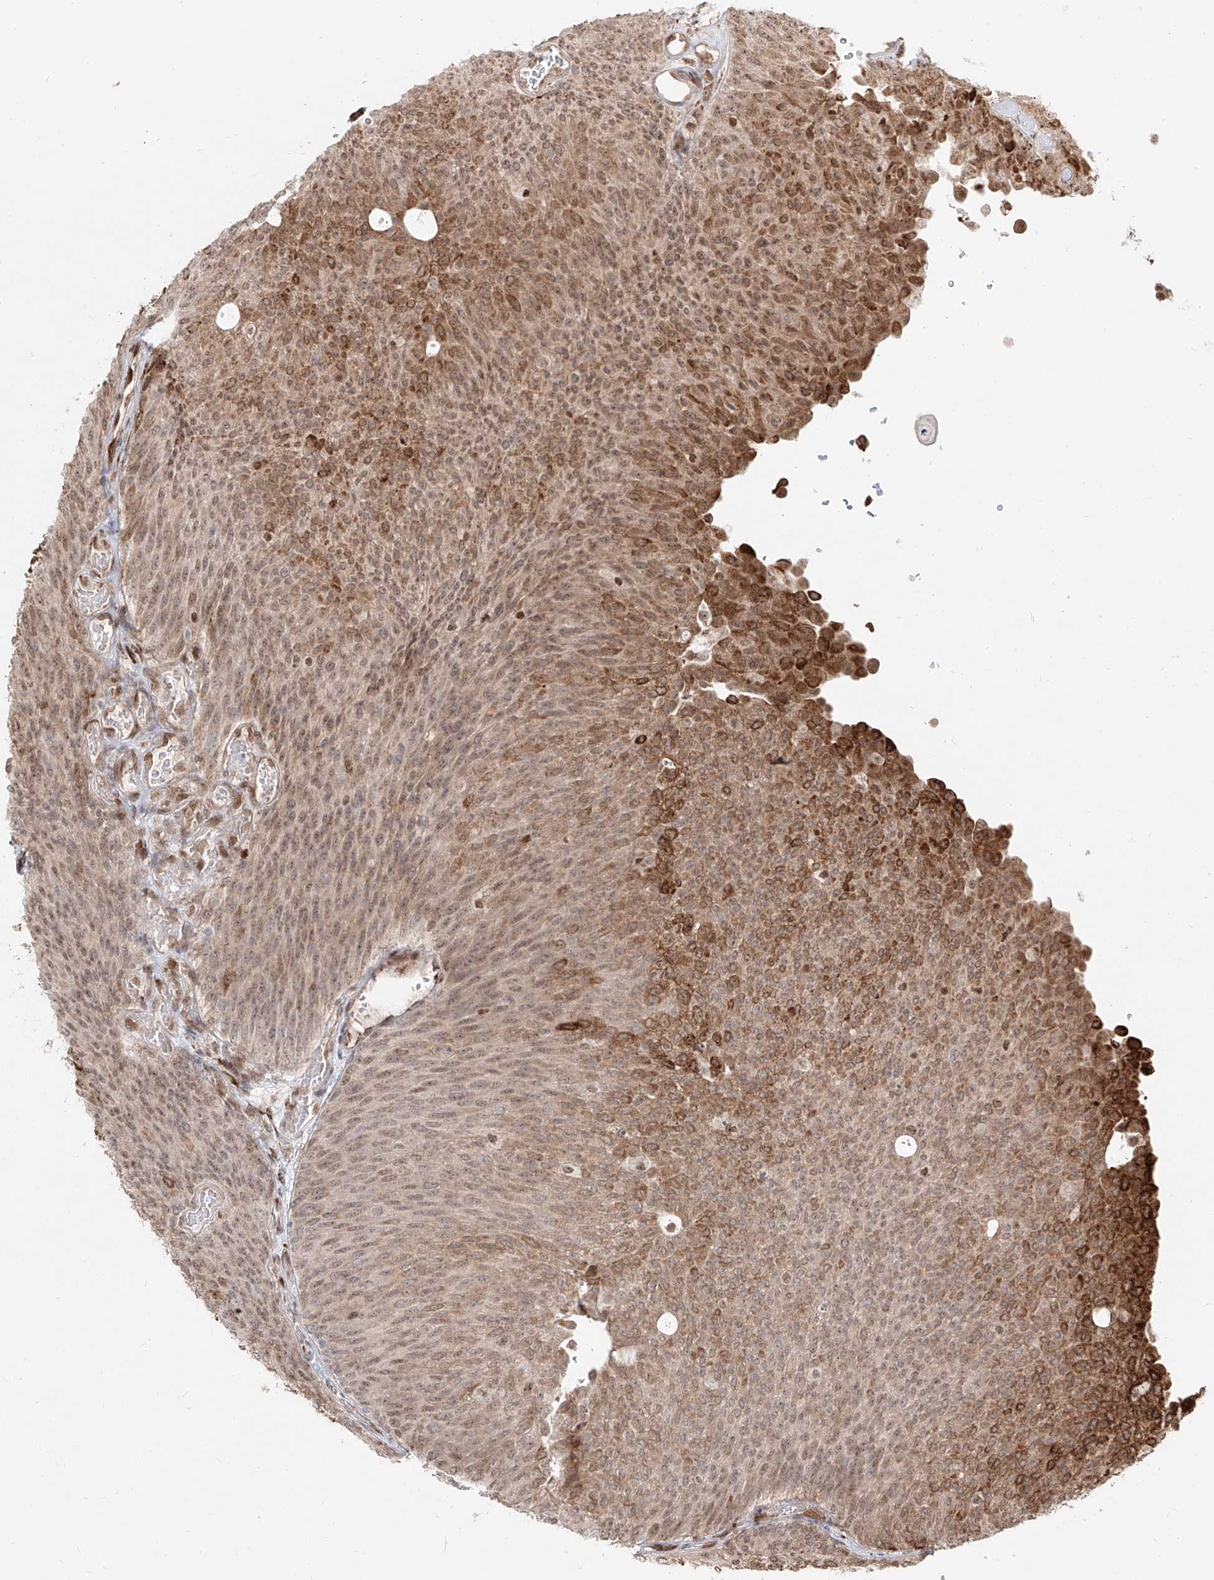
{"staining": {"intensity": "moderate", "quantity": ">75%", "location": "cytoplasmic/membranous,nuclear"}, "tissue": "urothelial cancer", "cell_type": "Tumor cells", "image_type": "cancer", "snomed": [{"axis": "morphology", "description": "Urothelial carcinoma, Low grade"}, {"axis": "topography", "description": "Urinary bladder"}], "caption": "A brown stain shows moderate cytoplasmic/membranous and nuclear expression of a protein in human low-grade urothelial carcinoma tumor cells.", "gene": "ZNF710", "patient": {"sex": "female", "age": 79}}